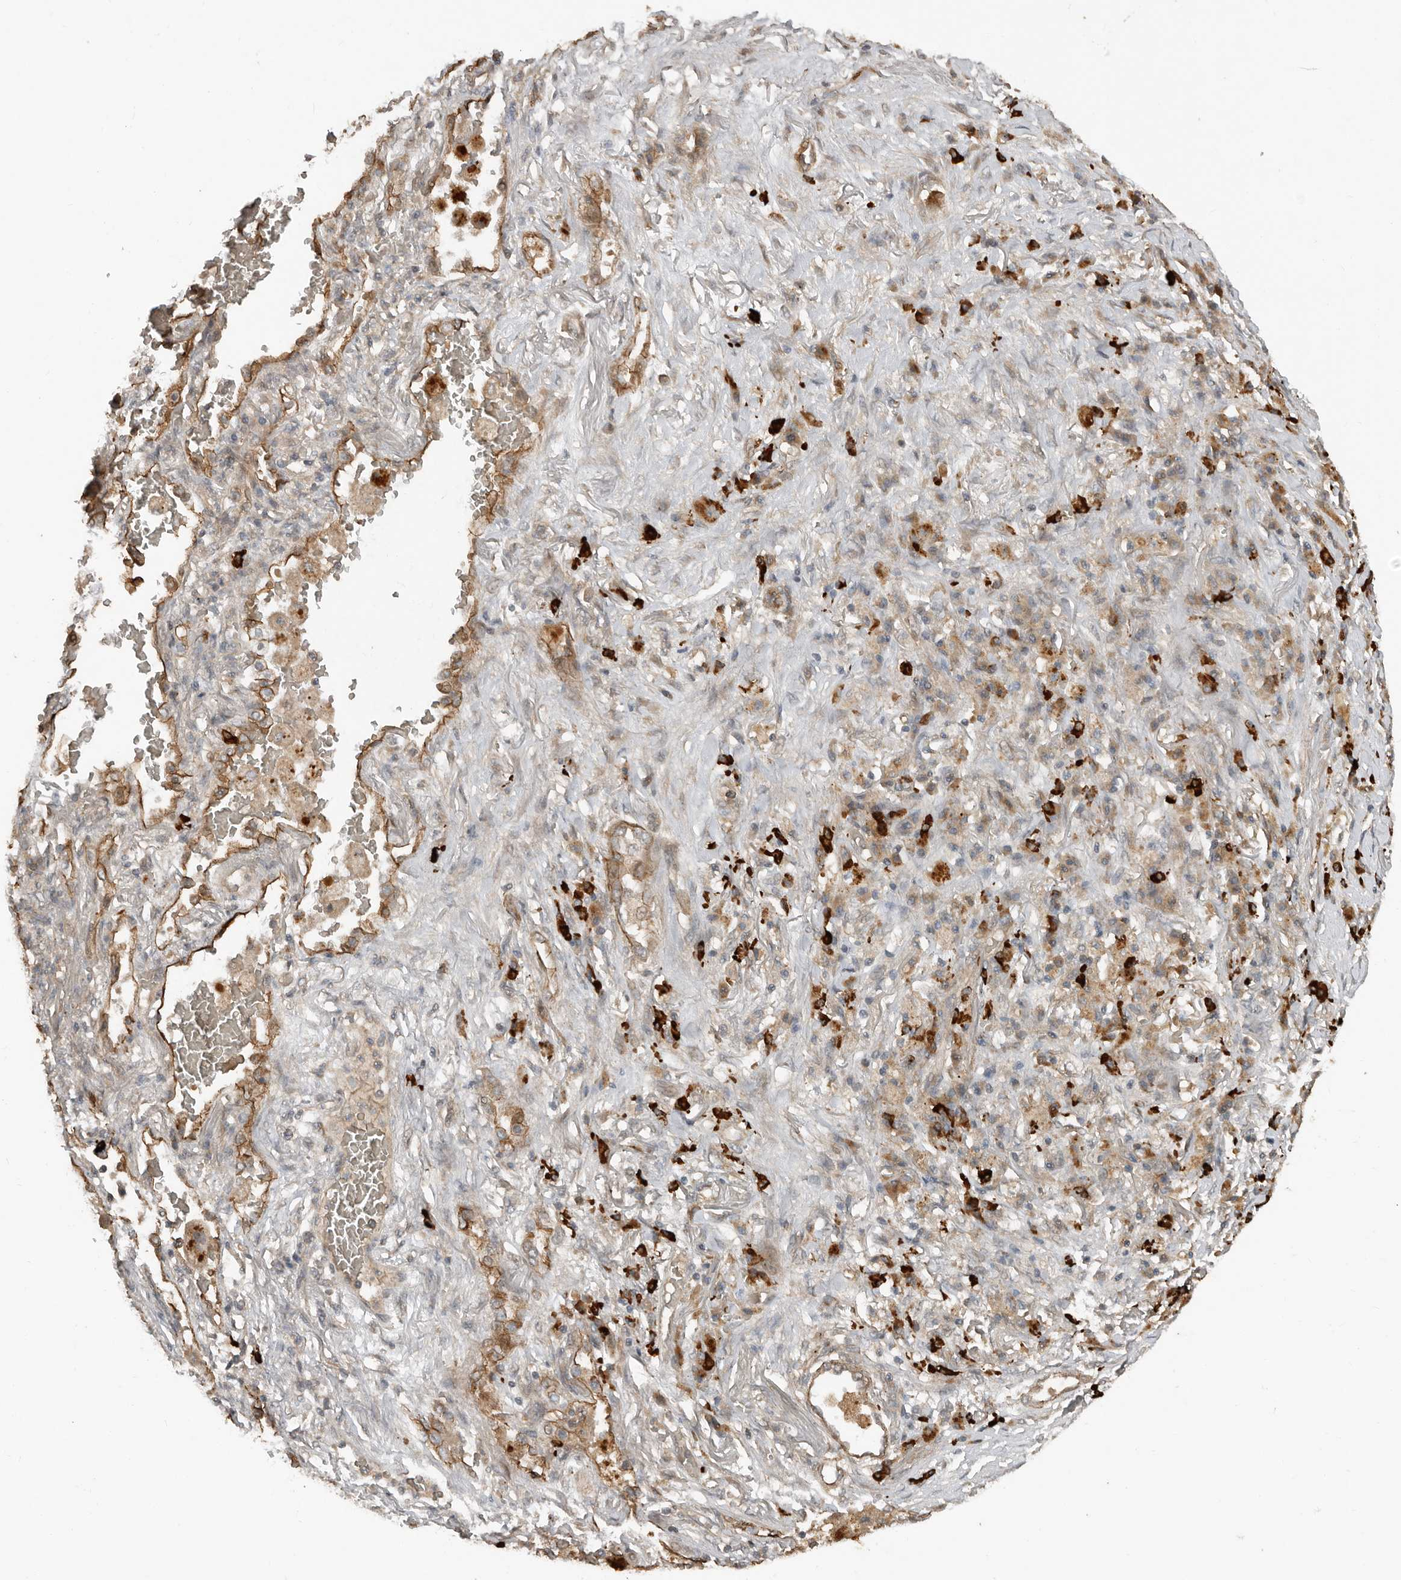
{"staining": {"intensity": "weak", "quantity": "25%-75%", "location": "cytoplasmic/membranous"}, "tissue": "lung cancer", "cell_type": "Tumor cells", "image_type": "cancer", "snomed": [{"axis": "morphology", "description": "Squamous cell carcinoma, NOS"}, {"axis": "topography", "description": "Lung"}], "caption": "Immunohistochemistry staining of lung cancer, which shows low levels of weak cytoplasmic/membranous staining in approximately 25%-75% of tumor cells indicating weak cytoplasmic/membranous protein positivity. The staining was performed using DAB (3,3'-diaminobenzidine) (brown) for protein detection and nuclei were counterstained in hematoxylin (blue).", "gene": "TEAD3", "patient": {"sex": "male", "age": 61}}